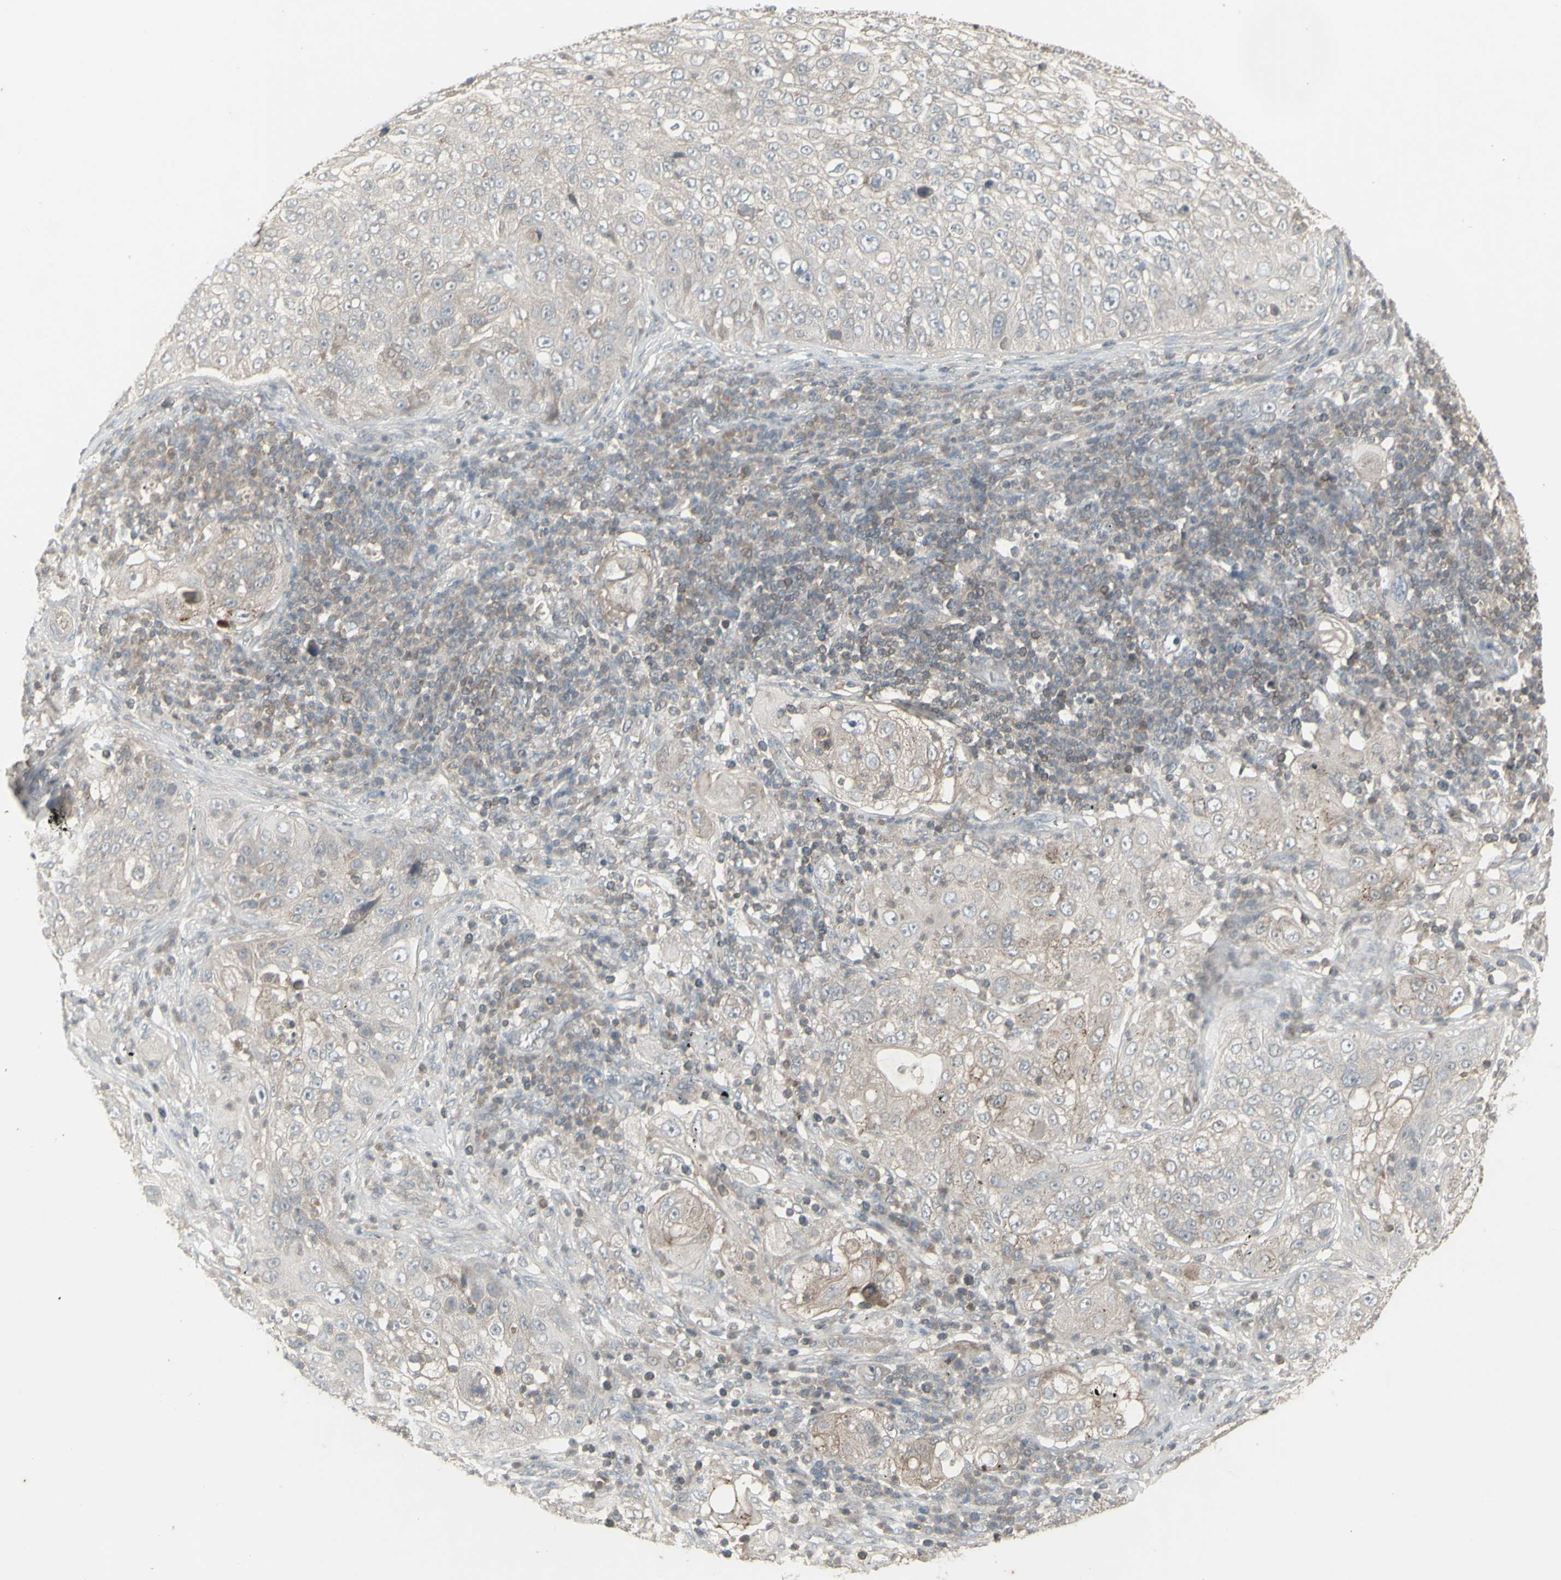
{"staining": {"intensity": "negative", "quantity": "none", "location": "none"}, "tissue": "lung cancer", "cell_type": "Tumor cells", "image_type": "cancer", "snomed": [{"axis": "morphology", "description": "Inflammation, NOS"}, {"axis": "morphology", "description": "Squamous cell carcinoma, NOS"}, {"axis": "topography", "description": "Lymph node"}, {"axis": "topography", "description": "Soft tissue"}, {"axis": "topography", "description": "Lung"}], "caption": "Immunohistochemistry (IHC) histopathology image of lung squamous cell carcinoma stained for a protein (brown), which reveals no expression in tumor cells.", "gene": "CSK", "patient": {"sex": "male", "age": 66}}